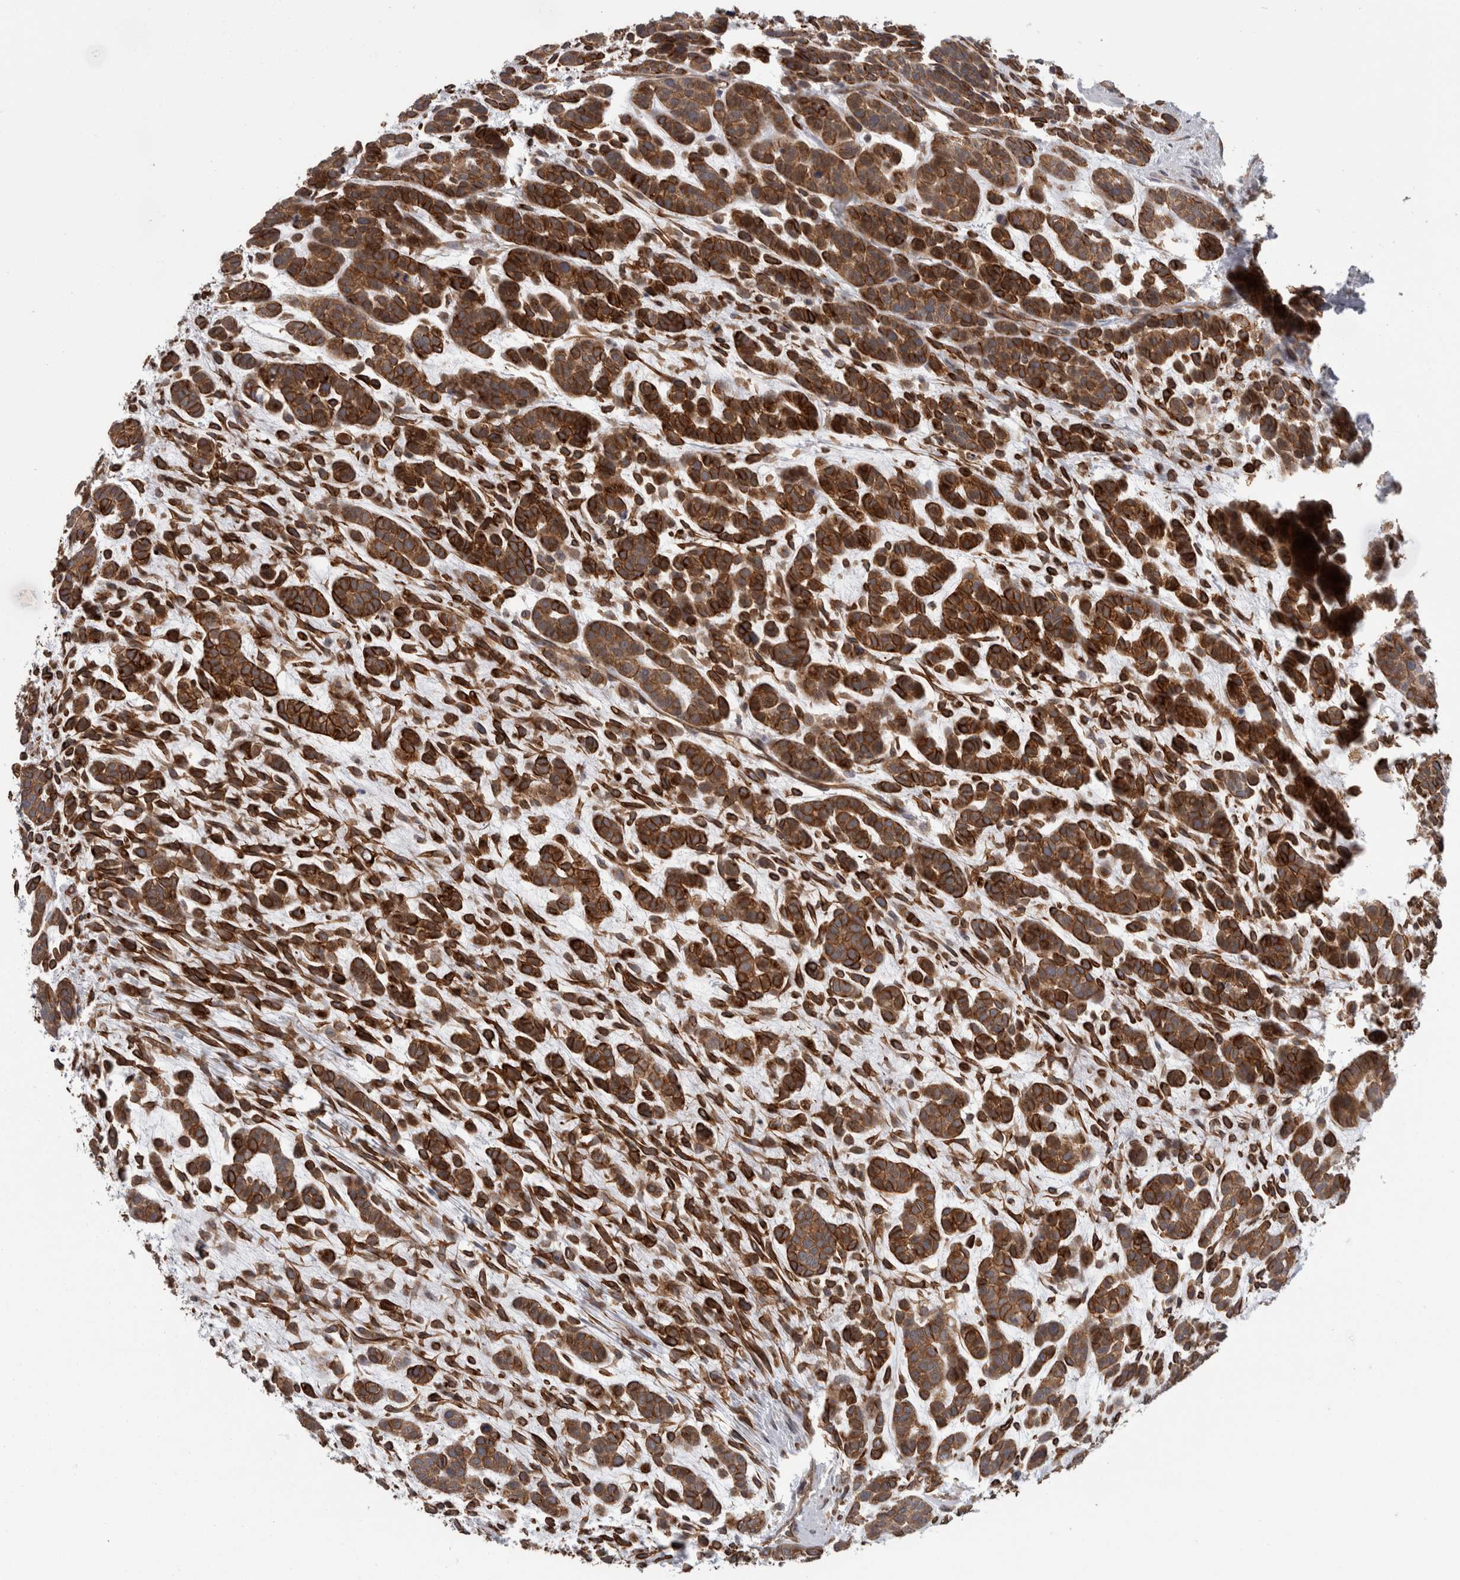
{"staining": {"intensity": "strong", "quantity": ">75%", "location": "cytoplasmic/membranous"}, "tissue": "head and neck cancer", "cell_type": "Tumor cells", "image_type": "cancer", "snomed": [{"axis": "morphology", "description": "Adenocarcinoma, NOS"}, {"axis": "morphology", "description": "Adenoma, NOS"}, {"axis": "topography", "description": "Head-Neck"}], "caption": "DAB (3,3'-diaminobenzidine) immunohistochemical staining of human head and neck cancer exhibits strong cytoplasmic/membranous protein positivity in approximately >75% of tumor cells.", "gene": "RMDN1", "patient": {"sex": "female", "age": 55}}